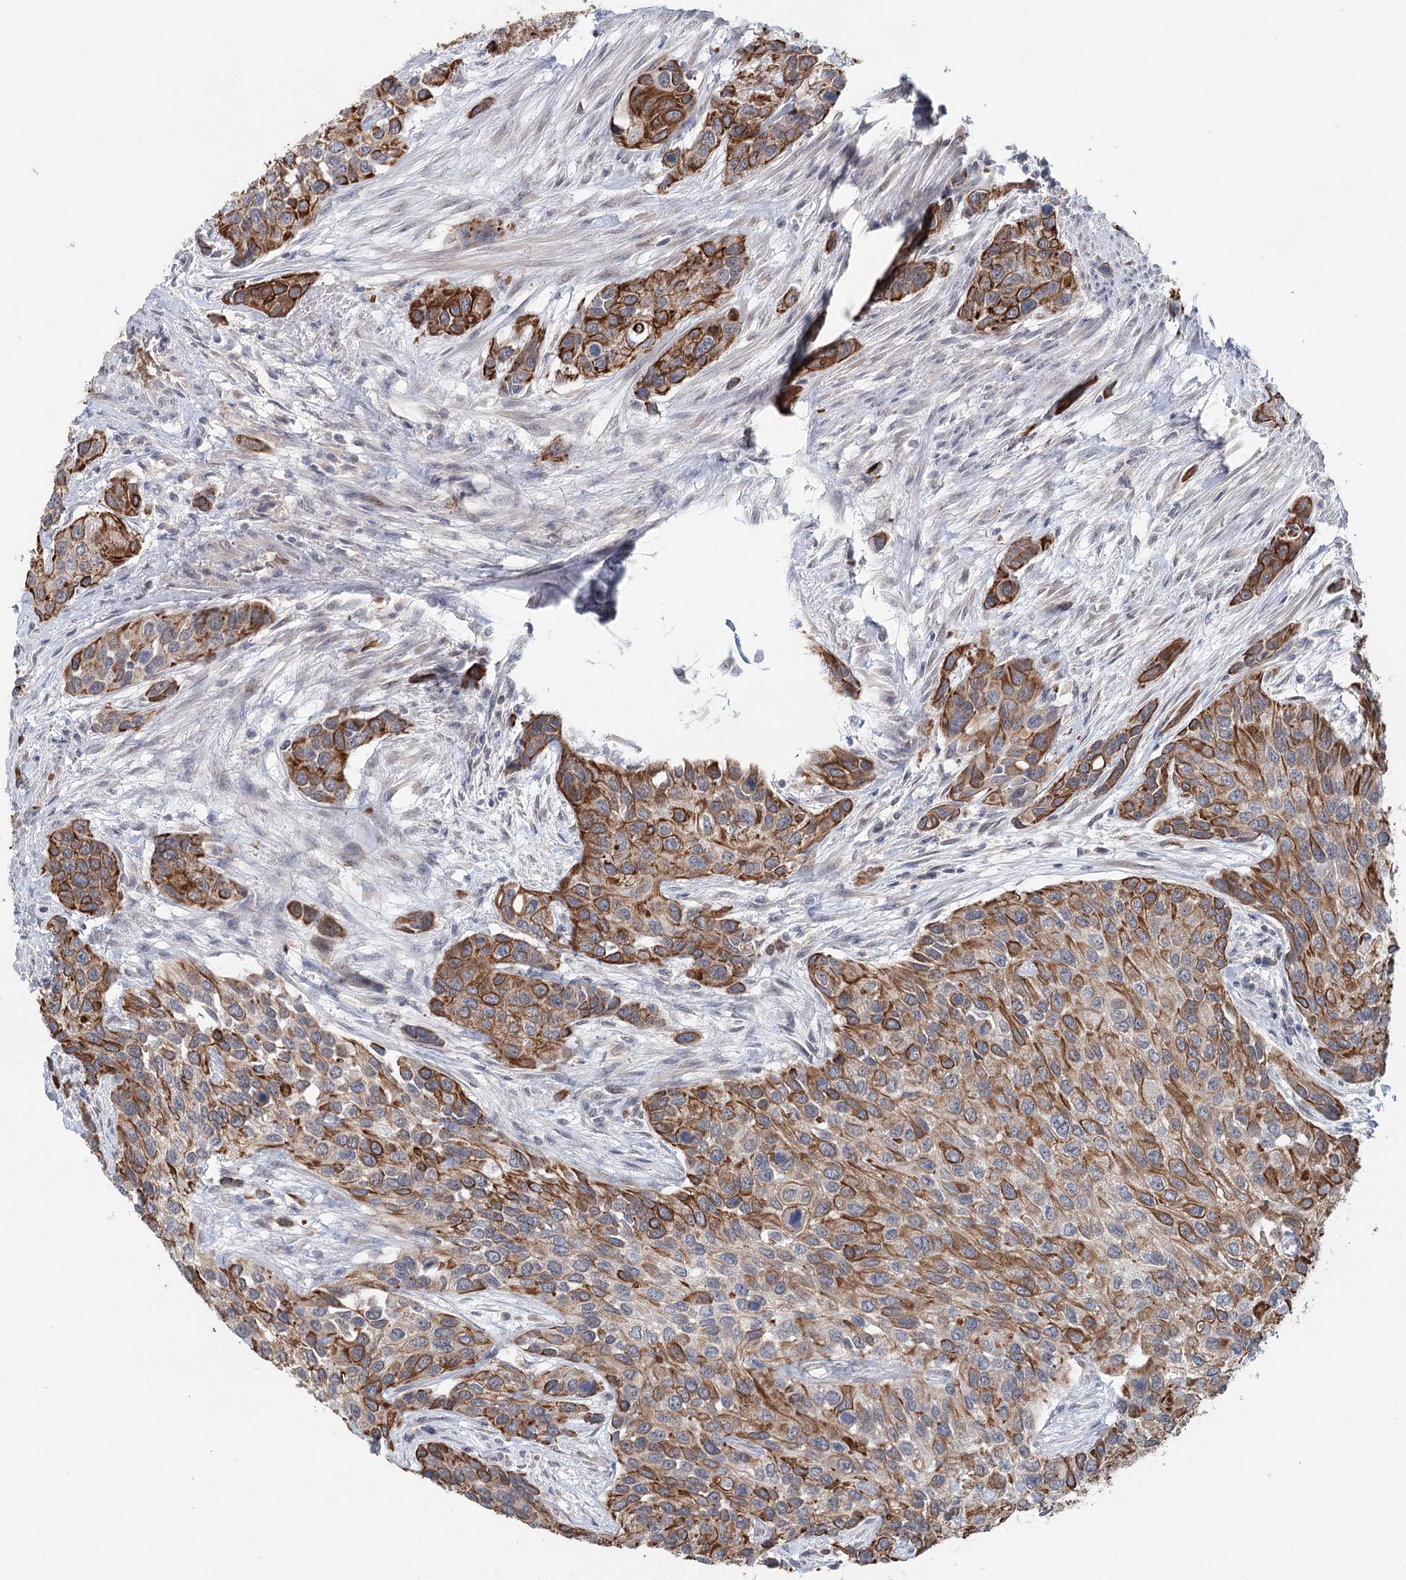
{"staining": {"intensity": "moderate", "quantity": ">75%", "location": "cytoplasmic/membranous"}, "tissue": "urothelial cancer", "cell_type": "Tumor cells", "image_type": "cancer", "snomed": [{"axis": "morphology", "description": "Normal tissue, NOS"}, {"axis": "morphology", "description": "Urothelial carcinoma, High grade"}, {"axis": "topography", "description": "Vascular tissue"}, {"axis": "topography", "description": "Urinary bladder"}], "caption": "High-grade urothelial carcinoma was stained to show a protein in brown. There is medium levels of moderate cytoplasmic/membranous positivity in about >75% of tumor cells. (Stains: DAB (3,3'-diaminobenzidine) in brown, nuclei in blue, Microscopy: brightfield microscopy at high magnification).", "gene": "FBXO7", "patient": {"sex": "female", "age": 56}}